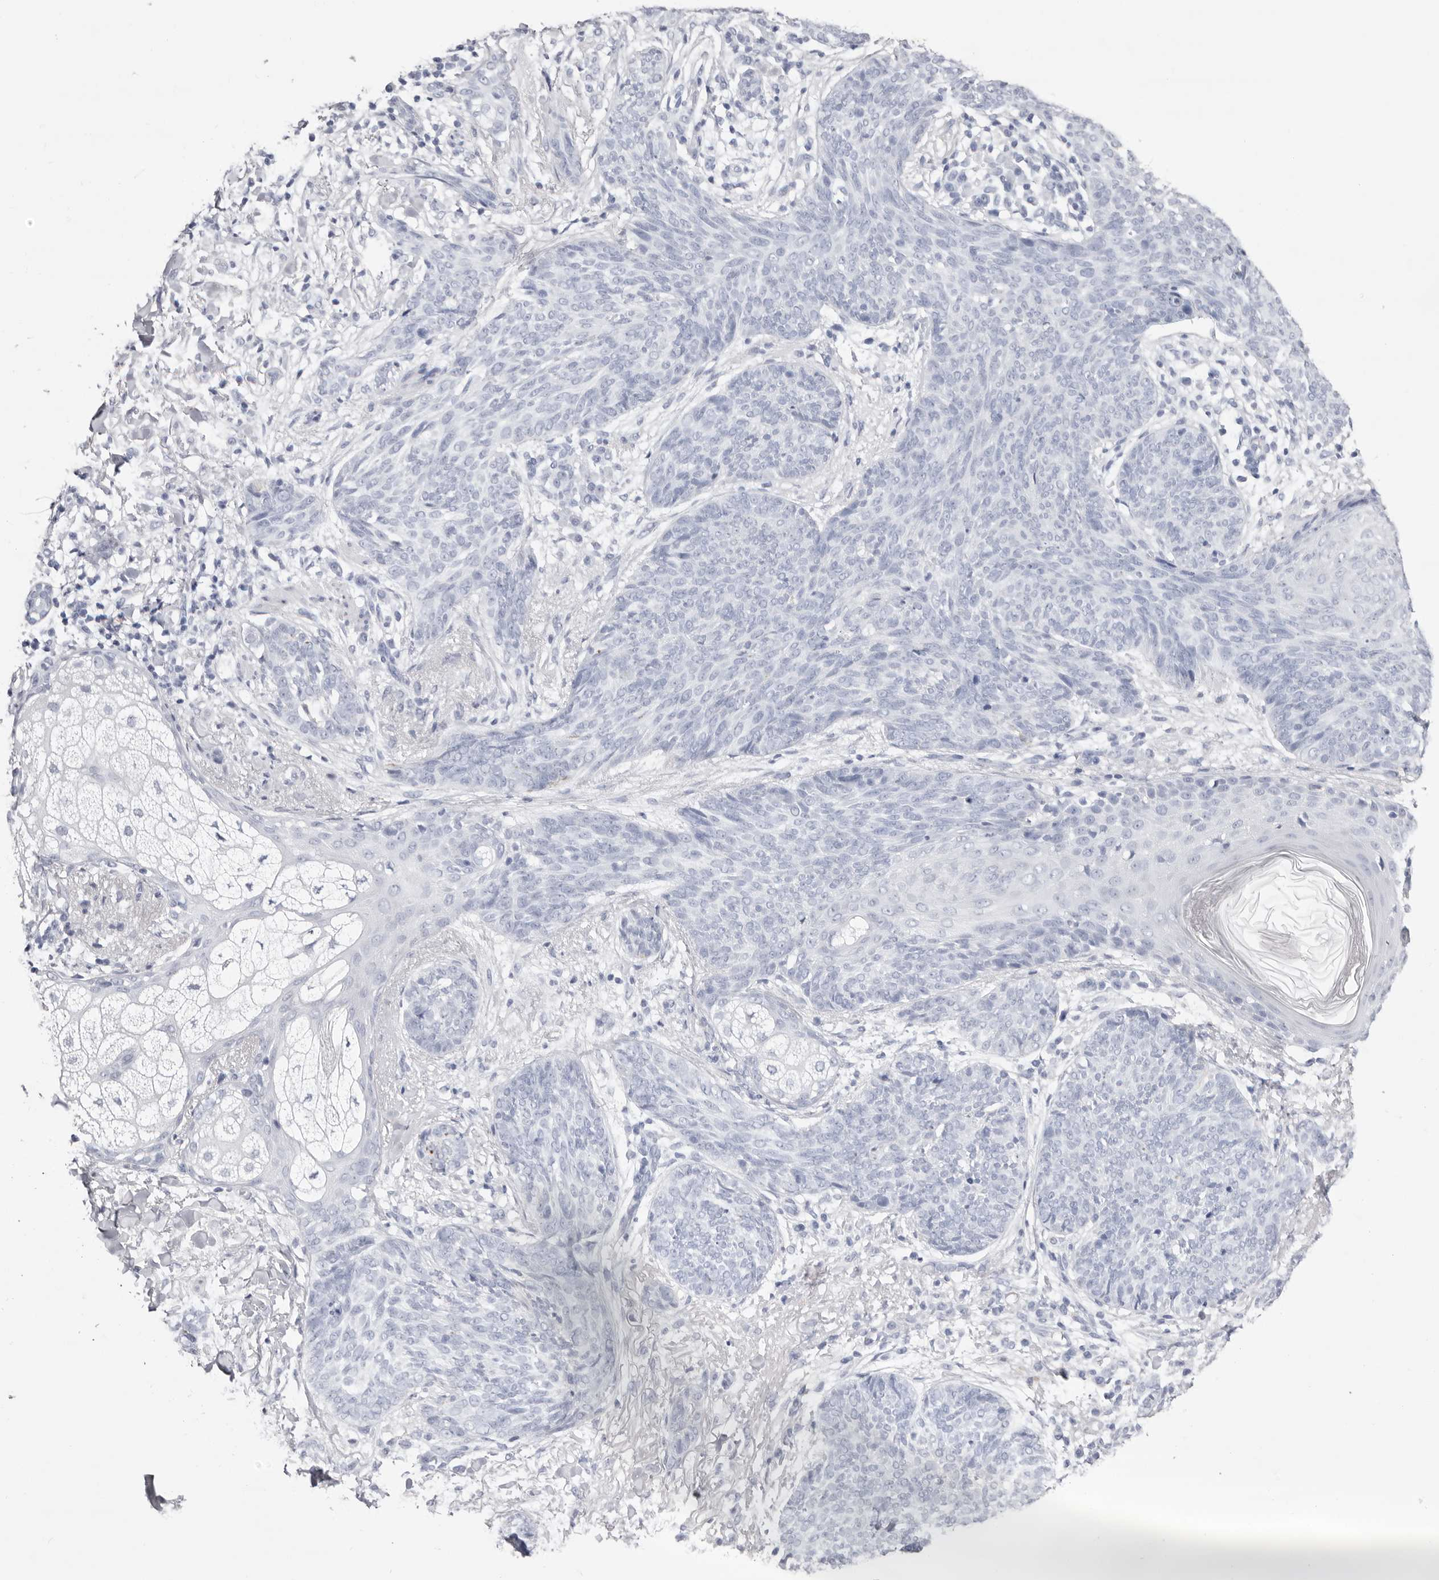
{"staining": {"intensity": "negative", "quantity": "none", "location": "none"}, "tissue": "skin cancer", "cell_type": "Tumor cells", "image_type": "cancer", "snomed": [{"axis": "morphology", "description": "Basal cell carcinoma"}, {"axis": "topography", "description": "Skin"}], "caption": "An immunohistochemistry micrograph of skin cancer (basal cell carcinoma) is shown. There is no staining in tumor cells of skin cancer (basal cell carcinoma).", "gene": "LPO", "patient": {"sex": "male", "age": 85}}